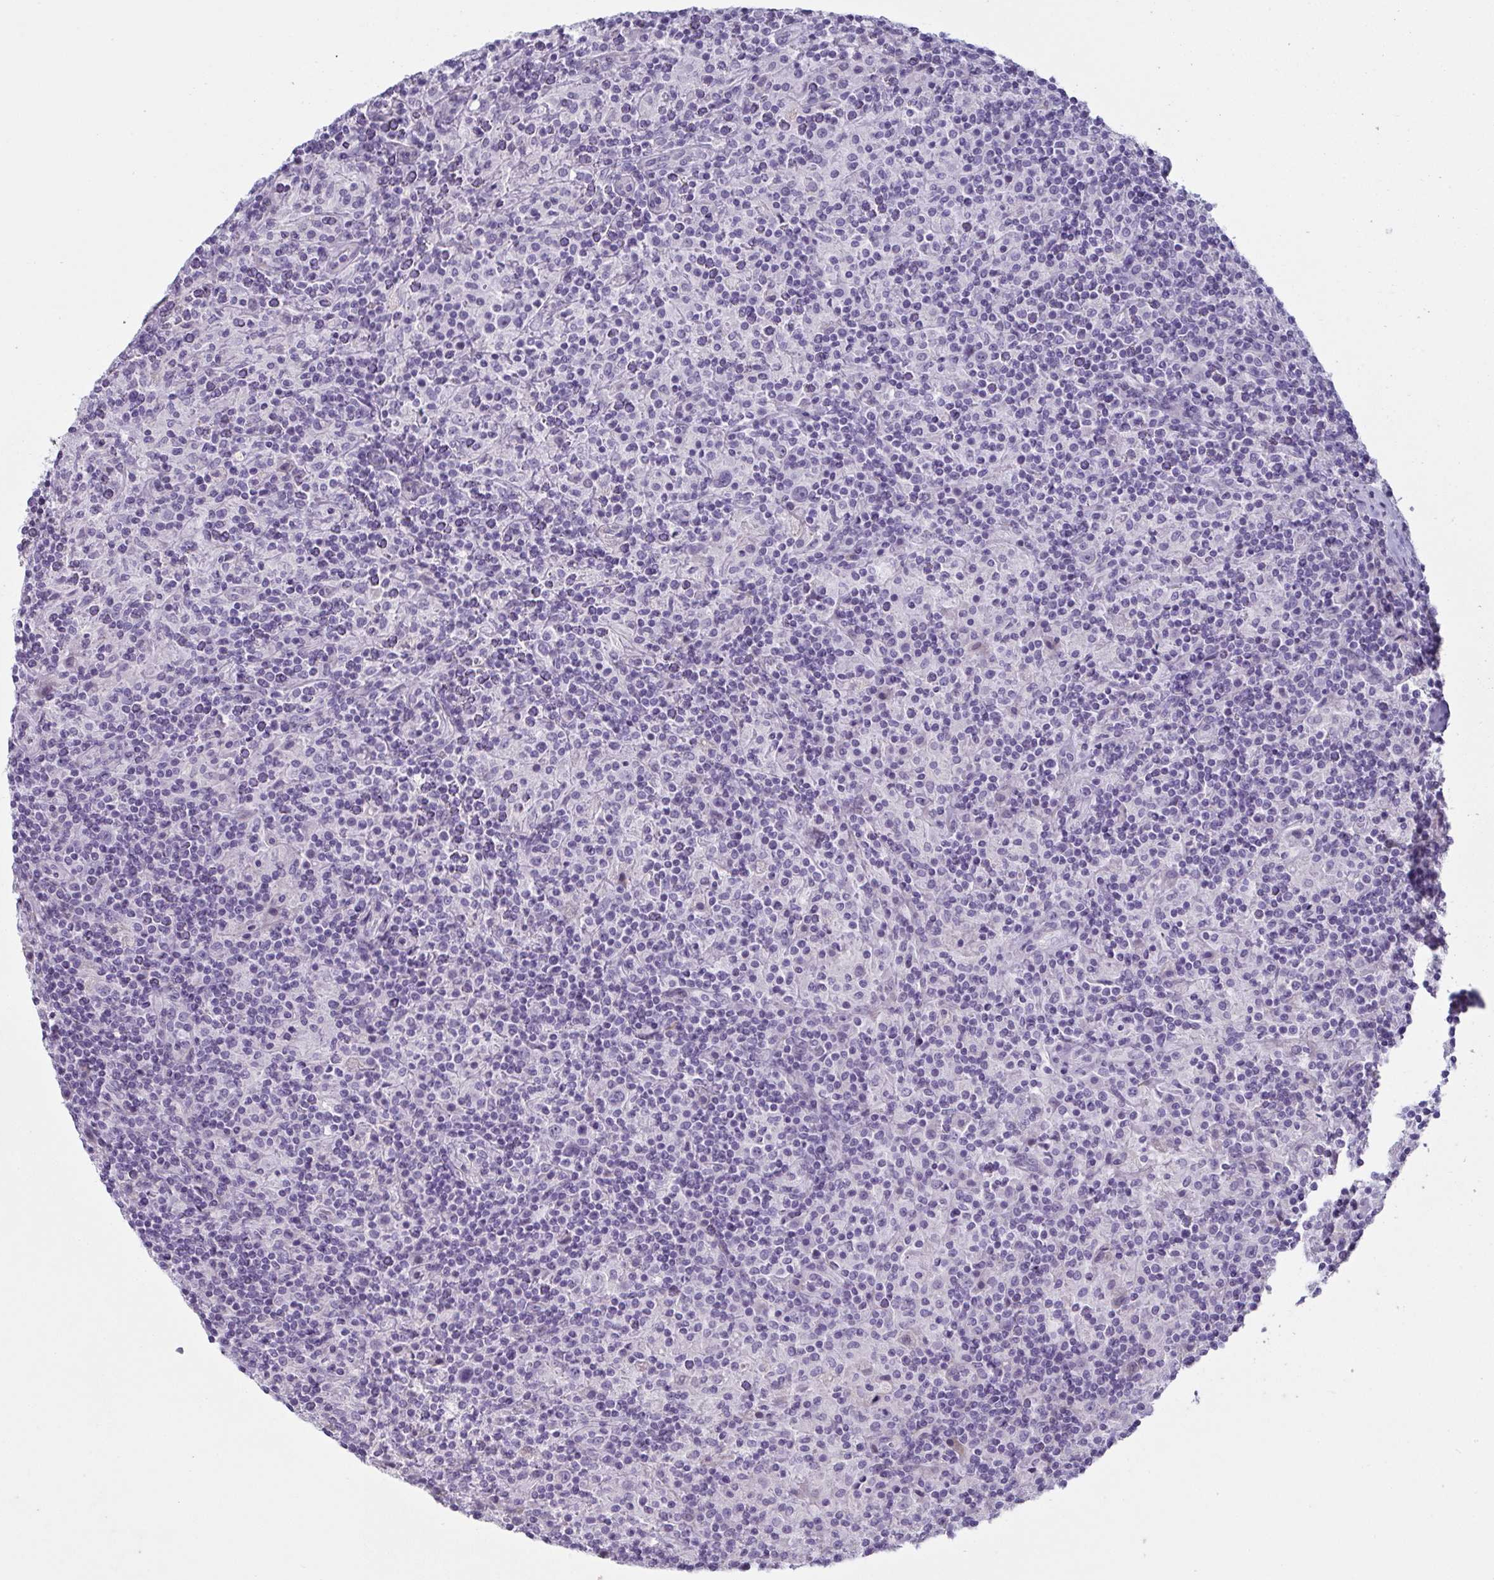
{"staining": {"intensity": "negative", "quantity": "none", "location": "none"}, "tissue": "lymphoma", "cell_type": "Tumor cells", "image_type": "cancer", "snomed": [{"axis": "morphology", "description": "Hodgkin's disease, NOS"}, {"axis": "topography", "description": "Lymph node"}], "caption": "Photomicrograph shows no significant protein positivity in tumor cells of lymphoma.", "gene": "OR5P3", "patient": {"sex": "male", "age": 70}}